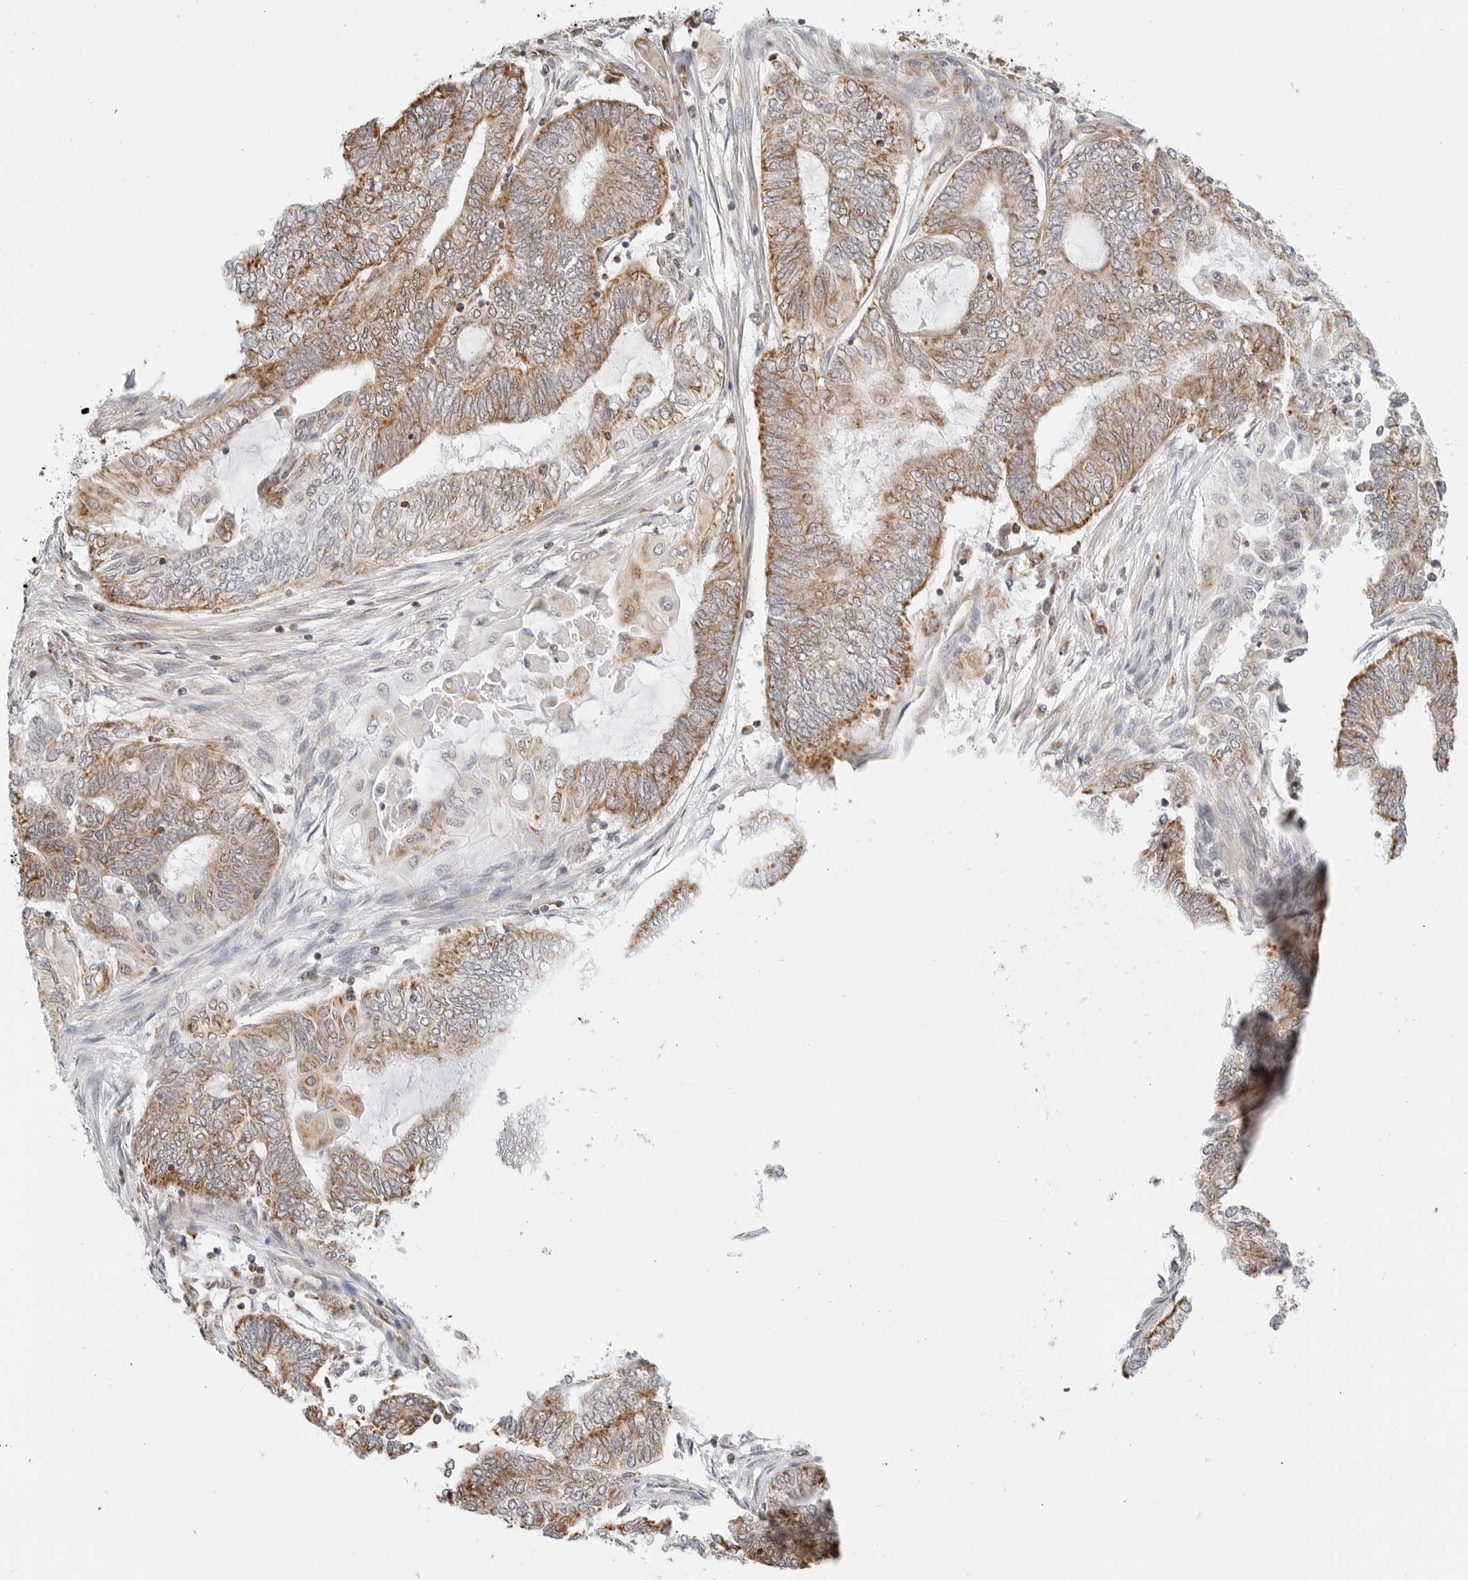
{"staining": {"intensity": "moderate", "quantity": ">75%", "location": "cytoplasmic/membranous"}, "tissue": "endometrial cancer", "cell_type": "Tumor cells", "image_type": "cancer", "snomed": [{"axis": "morphology", "description": "Adenocarcinoma, NOS"}, {"axis": "topography", "description": "Uterus"}, {"axis": "topography", "description": "Endometrium"}], "caption": "Immunohistochemistry (IHC) of human endometrial cancer (adenocarcinoma) demonstrates medium levels of moderate cytoplasmic/membranous staining in approximately >75% of tumor cells.", "gene": "GORAB", "patient": {"sex": "female", "age": 70}}